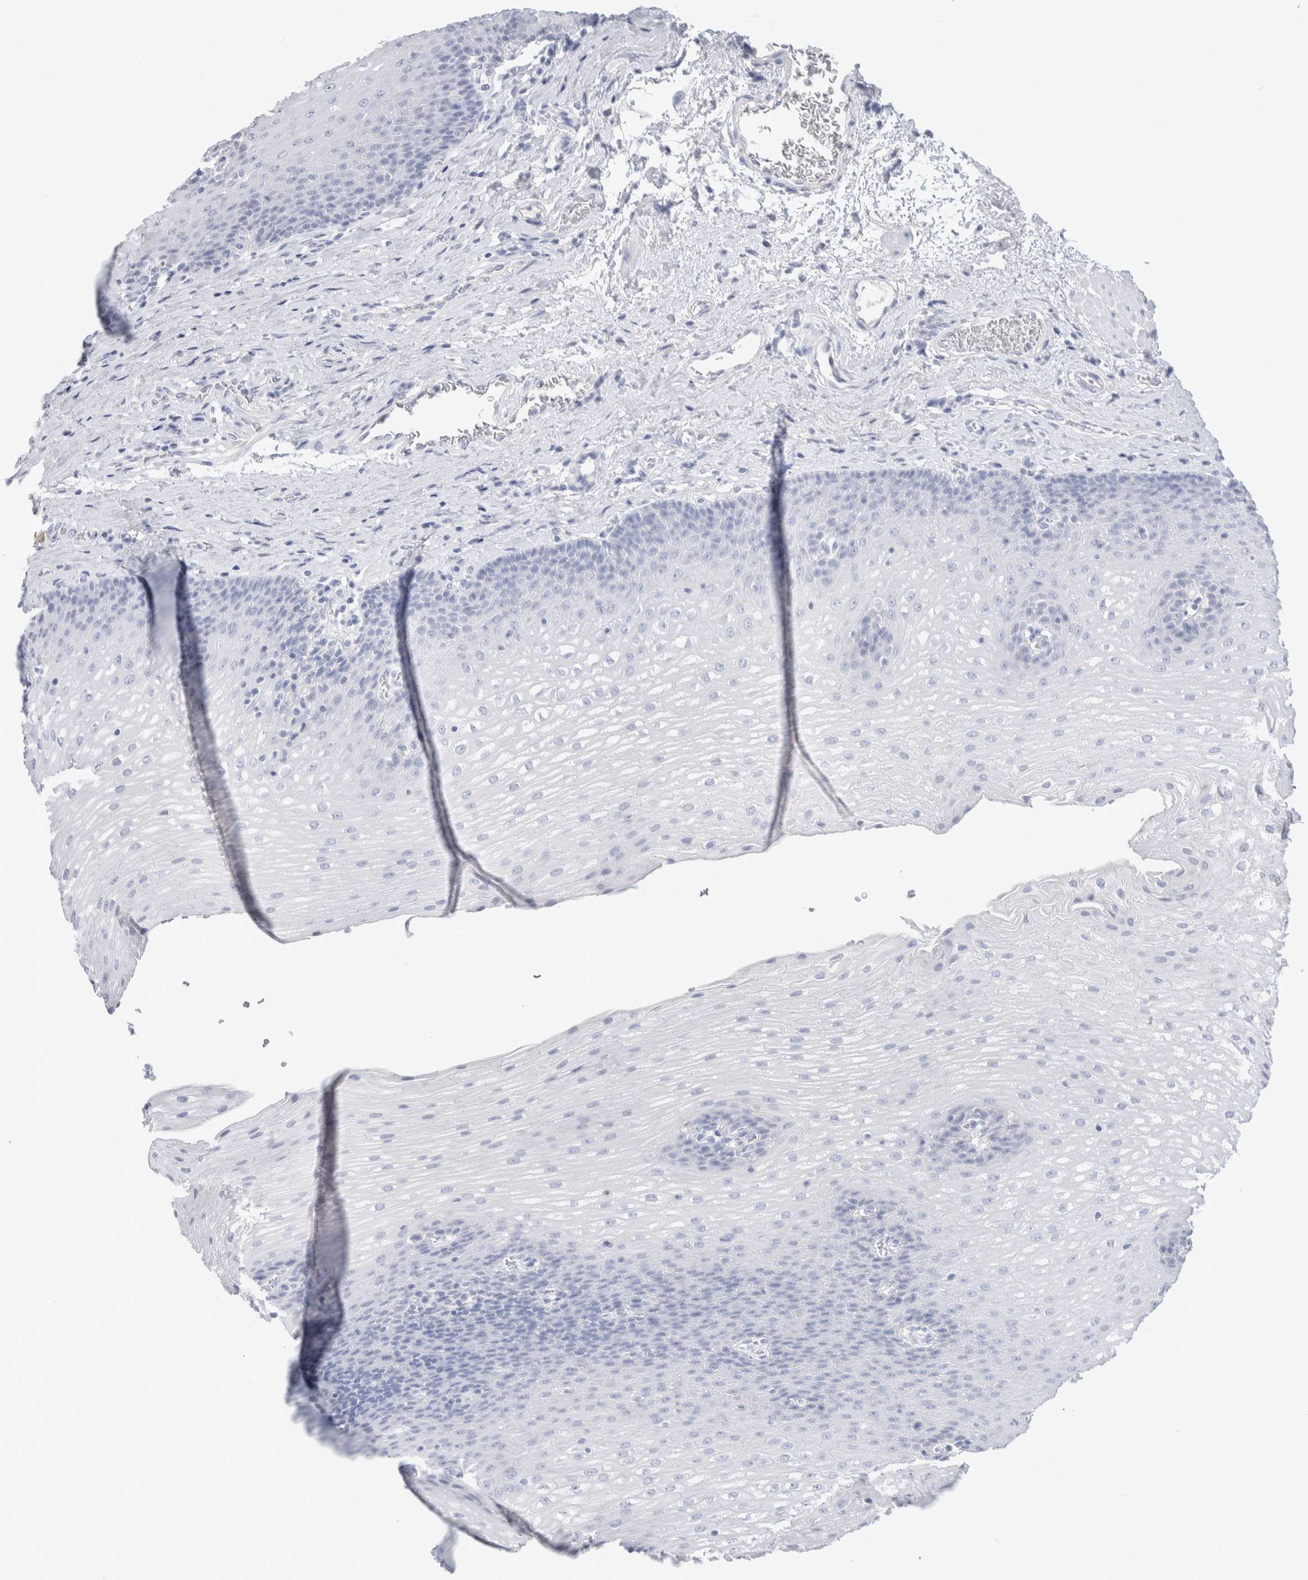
{"staining": {"intensity": "negative", "quantity": "none", "location": "none"}, "tissue": "esophagus", "cell_type": "Squamous epithelial cells", "image_type": "normal", "snomed": [{"axis": "morphology", "description": "Normal tissue, NOS"}, {"axis": "topography", "description": "Esophagus"}], "caption": "The histopathology image reveals no significant expression in squamous epithelial cells of esophagus. Nuclei are stained in blue.", "gene": "GDA", "patient": {"sex": "male", "age": 48}}